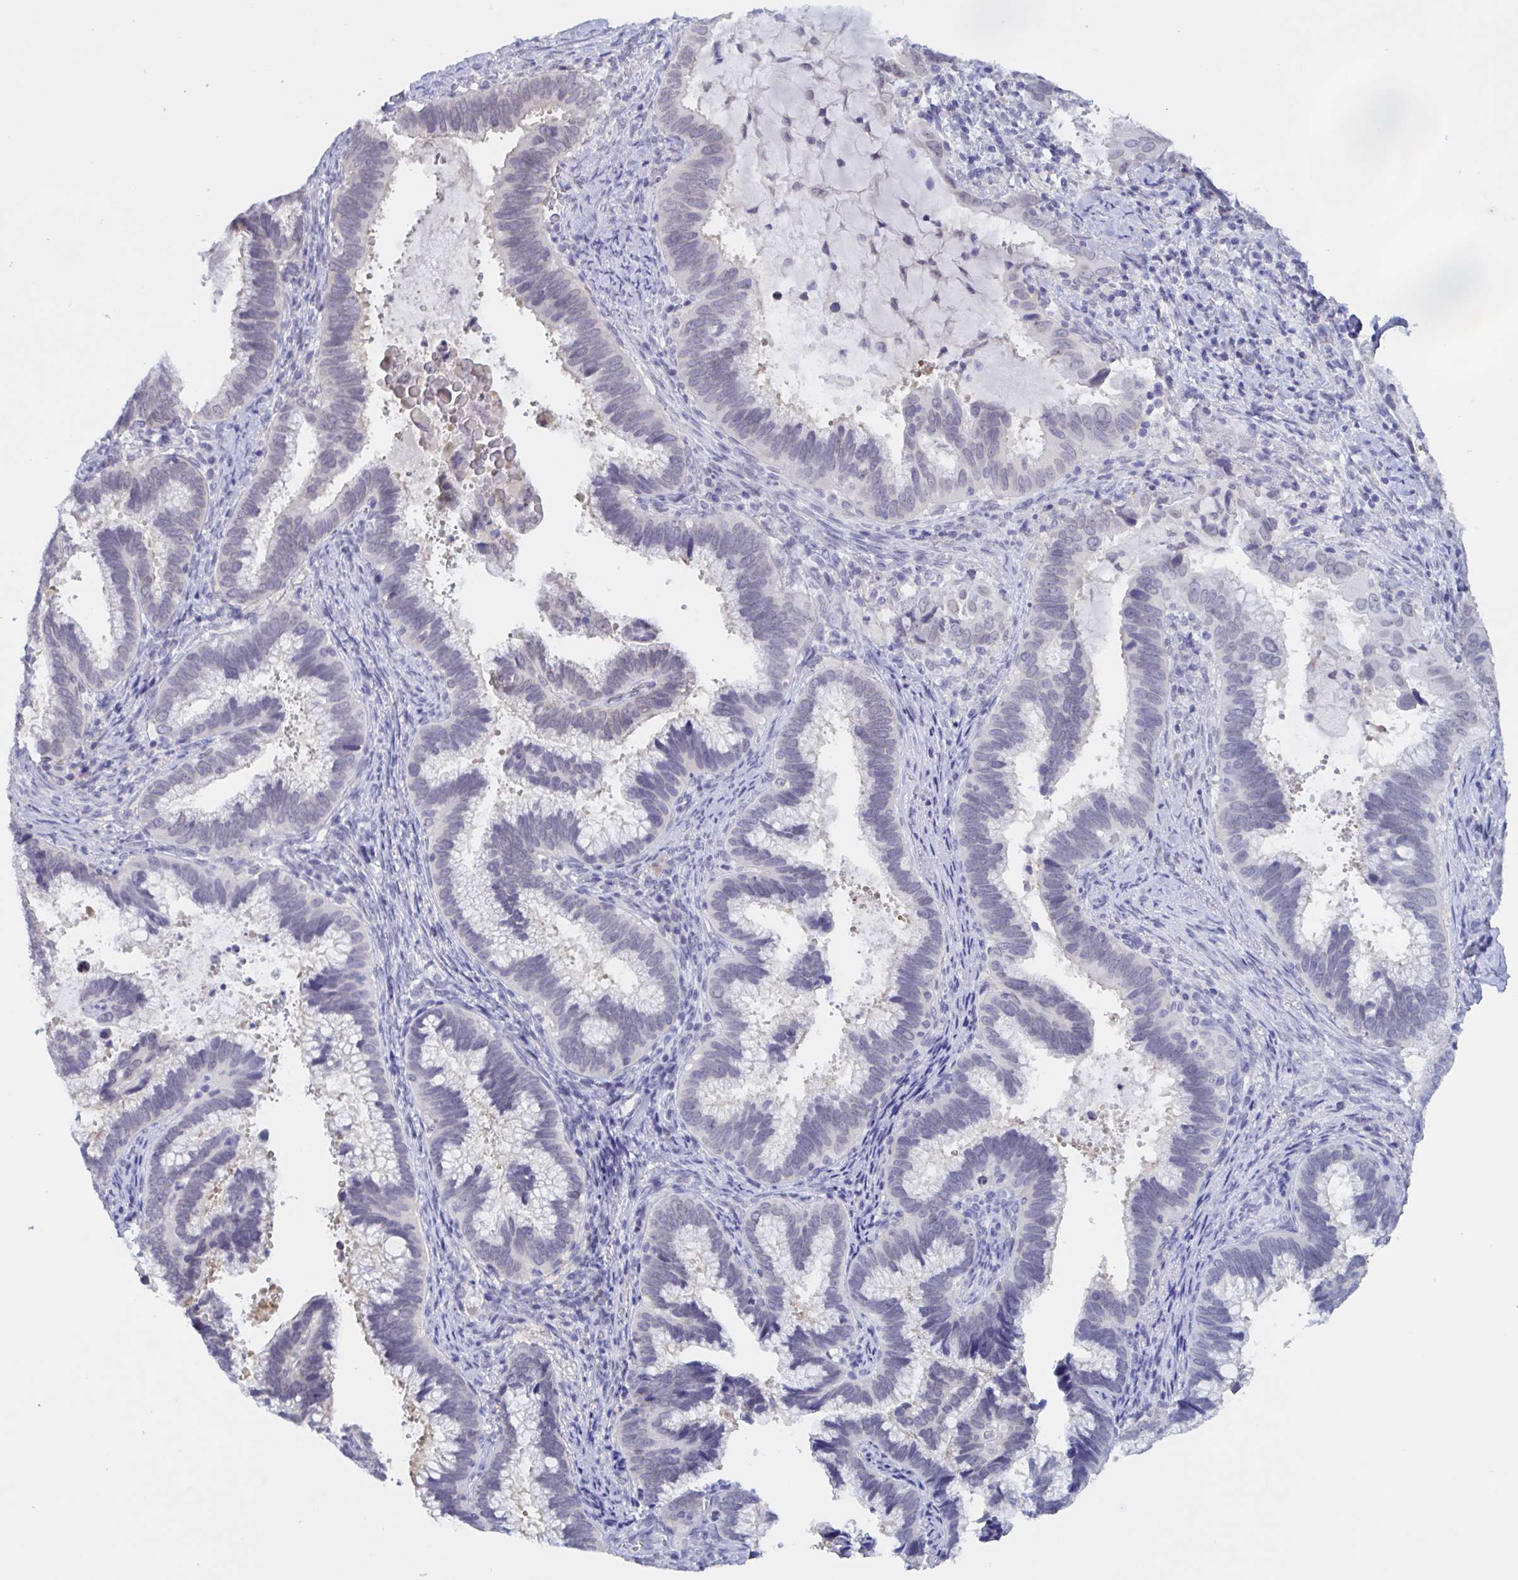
{"staining": {"intensity": "negative", "quantity": "none", "location": "none"}, "tissue": "cervical cancer", "cell_type": "Tumor cells", "image_type": "cancer", "snomed": [{"axis": "morphology", "description": "Adenocarcinoma, NOS"}, {"axis": "topography", "description": "Cervix"}], "caption": "This image is of adenocarcinoma (cervical) stained with immunohistochemistry (IHC) to label a protein in brown with the nuclei are counter-stained blue. There is no staining in tumor cells.", "gene": "SERPINB13", "patient": {"sex": "female", "age": 56}}